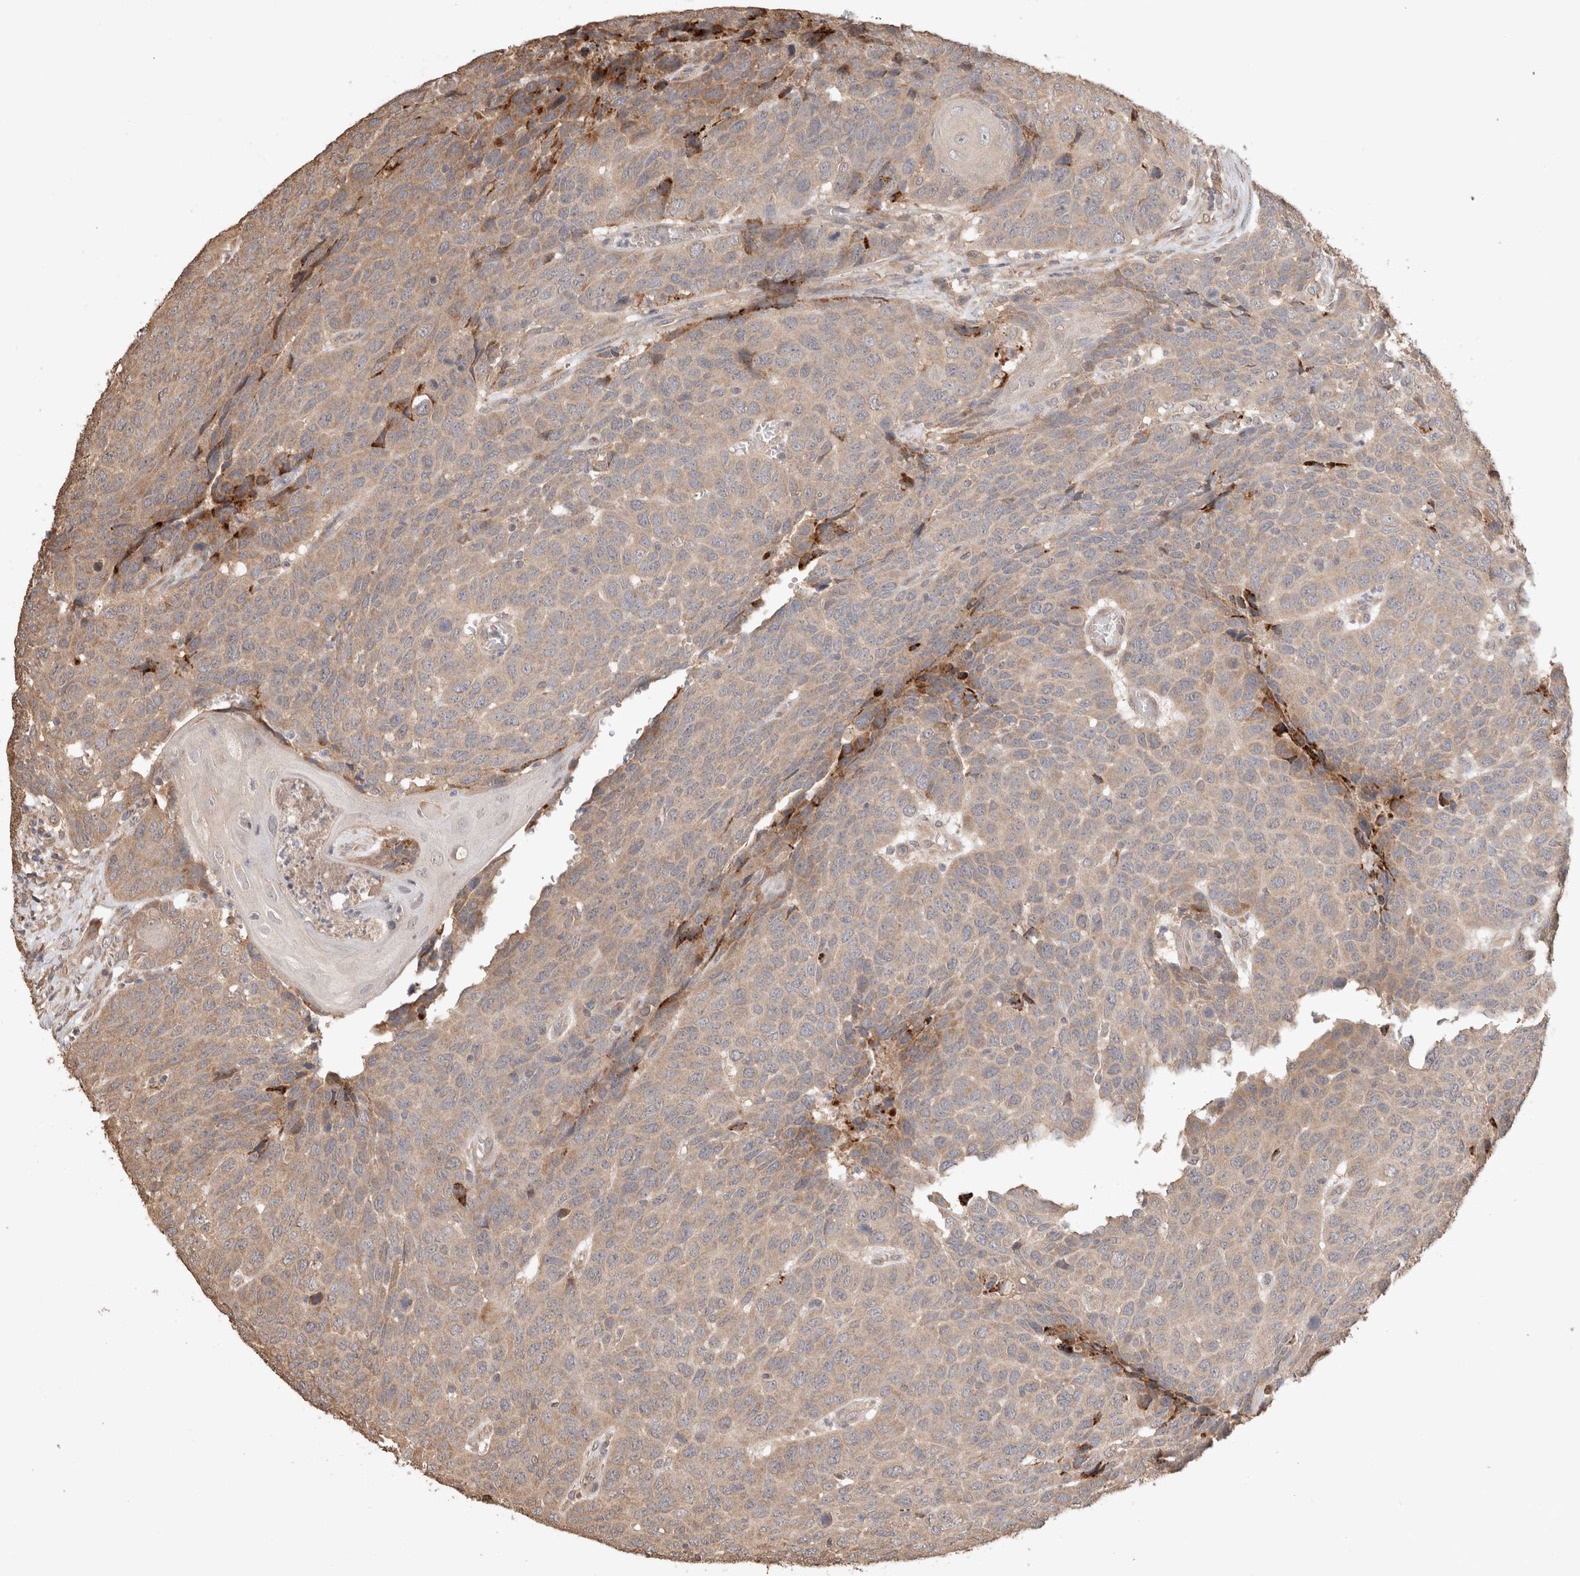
{"staining": {"intensity": "weak", "quantity": ">75%", "location": "cytoplasmic/membranous"}, "tissue": "head and neck cancer", "cell_type": "Tumor cells", "image_type": "cancer", "snomed": [{"axis": "morphology", "description": "Squamous cell carcinoma, NOS"}, {"axis": "topography", "description": "Head-Neck"}], "caption": "Head and neck cancer (squamous cell carcinoma) was stained to show a protein in brown. There is low levels of weak cytoplasmic/membranous staining in approximately >75% of tumor cells.", "gene": "HROB", "patient": {"sex": "male", "age": 66}}